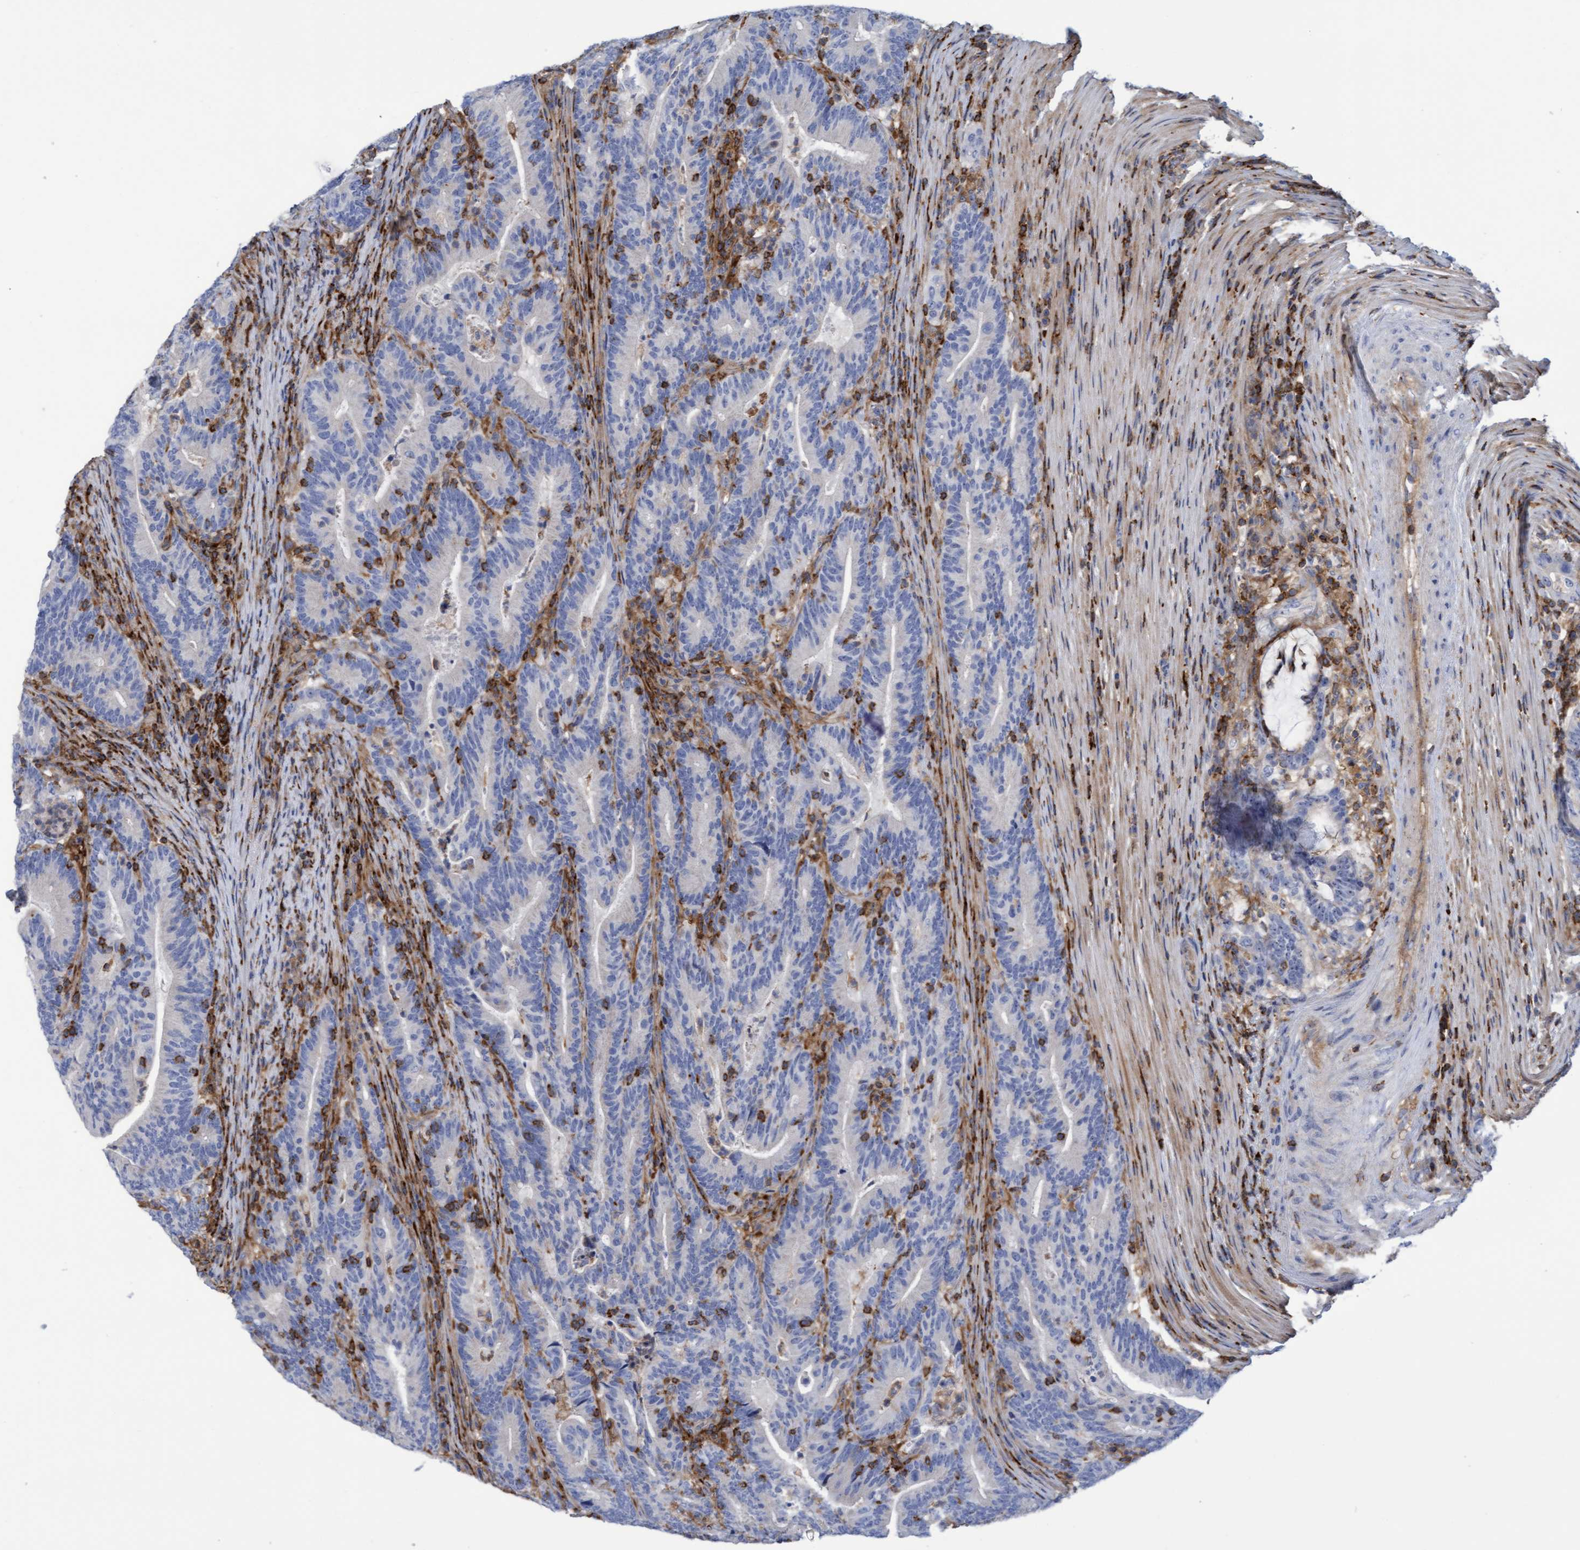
{"staining": {"intensity": "negative", "quantity": "none", "location": "none"}, "tissue": "colorectal cancer", "cell_type": "Tumor cells", "image_type": "cancer", "snomed": [{"axis": "morphology", "description": "Adenocarcinoma, NOS"}, {"axis": "topography", "description": "Colon"}], "caption": "Photomicrograph shows no protein positivity in tumor cells of colorectal adenocarcinoma tissue.", "gene": "FNBP1", "patient": {"sex": "female", "age": 66}}